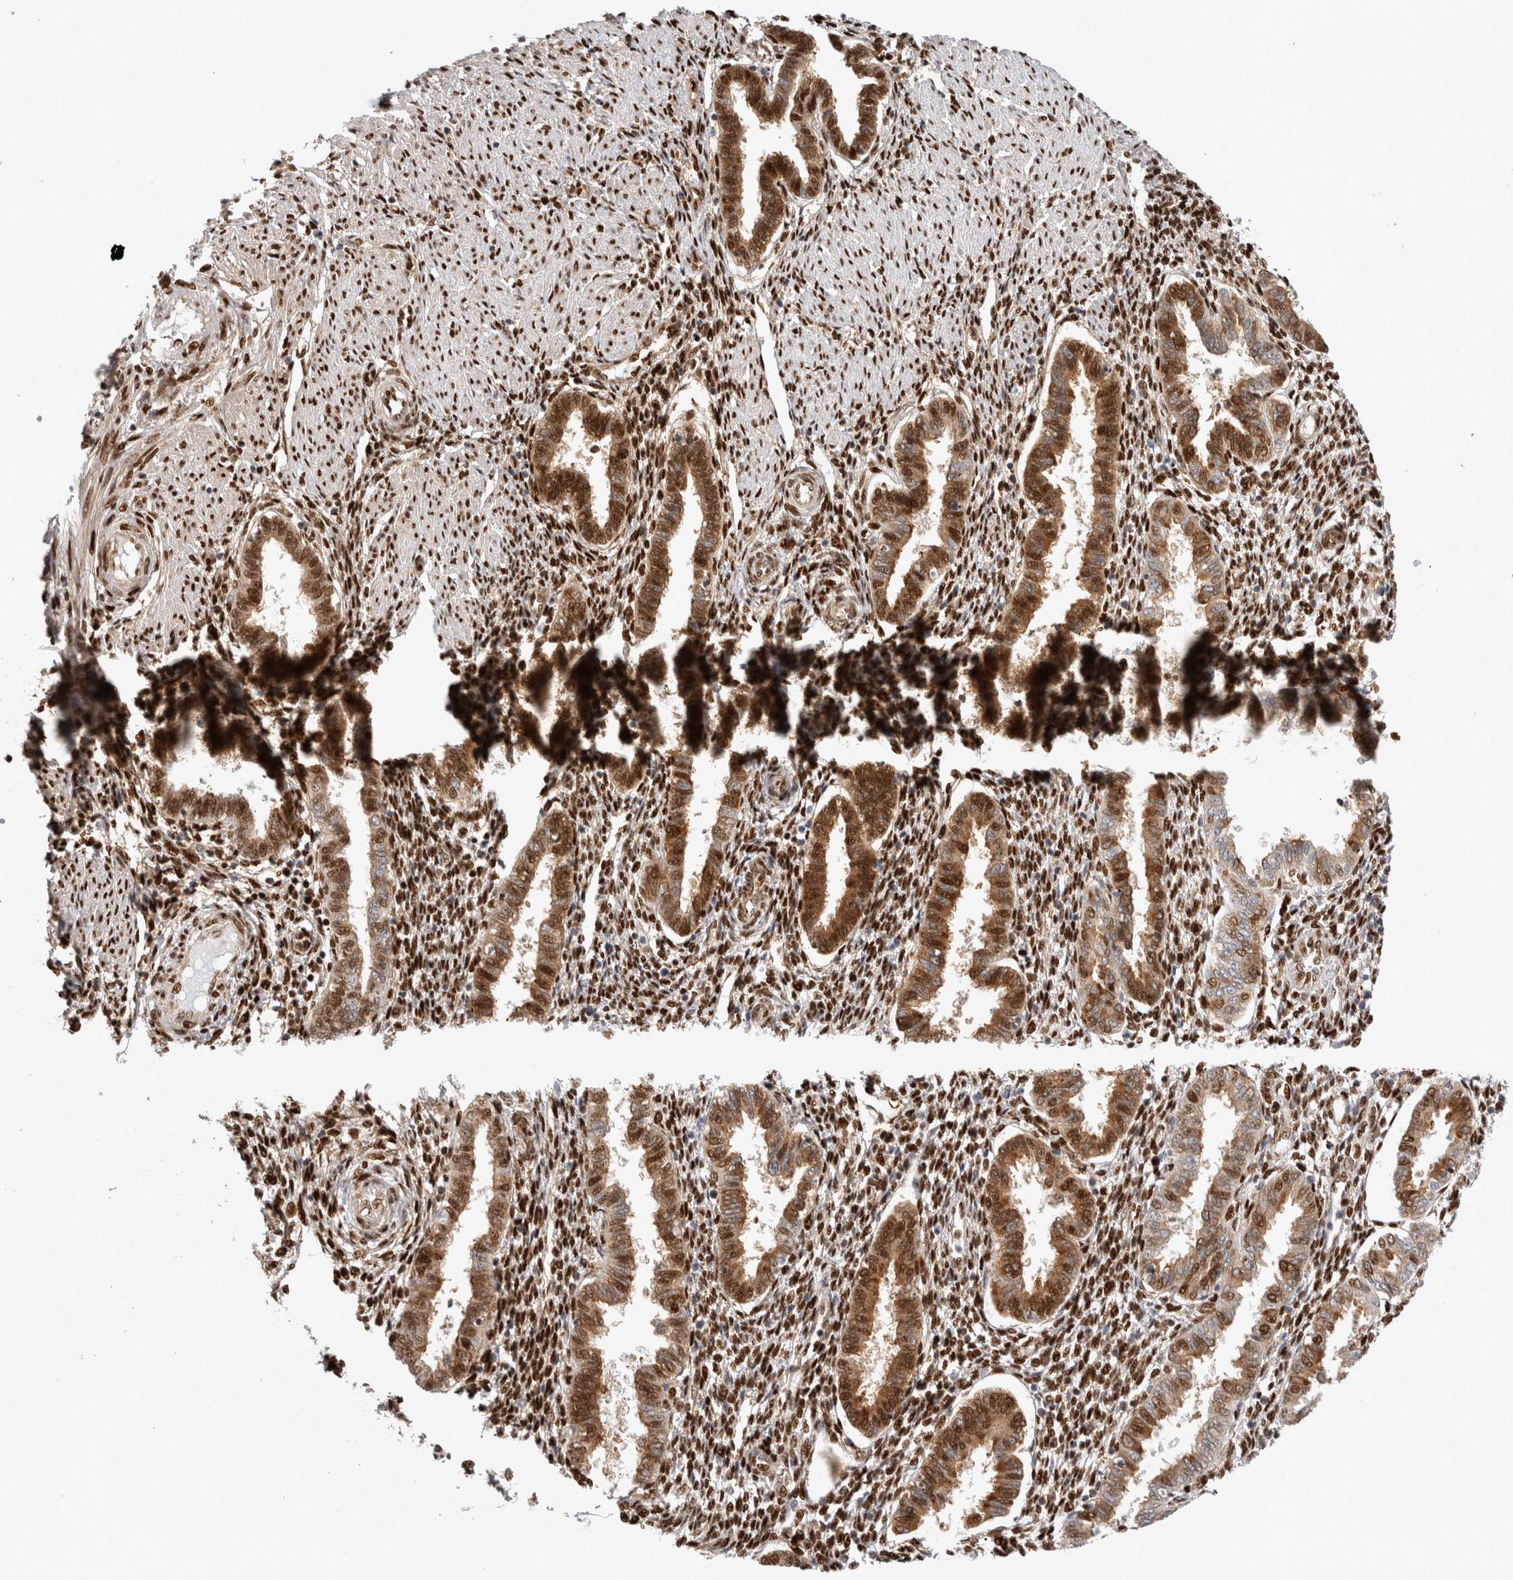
{"staining": {"intensity": "strong", "quantity": ">75%", "location": "nuclear"}, "tissue": "endometrium", "cell_type": "Cells in endometrial stroma", "image_type": "normal", "snomed": [{"axis": "morphology", "description": "Normal tissue, NOS"}, {"axis": "topography", "description": "Endometrium"}], "caption": "Immunohistochemical staining of normal human endometrium shows >75% levels of strong nuclear protein expression in approximately >75% of cells in endometrial stroma. (DAB IHC with brightfield microscopy, high magnification).", "gene": "TCF4", "patient": {"sex": "female", "age": 33}}